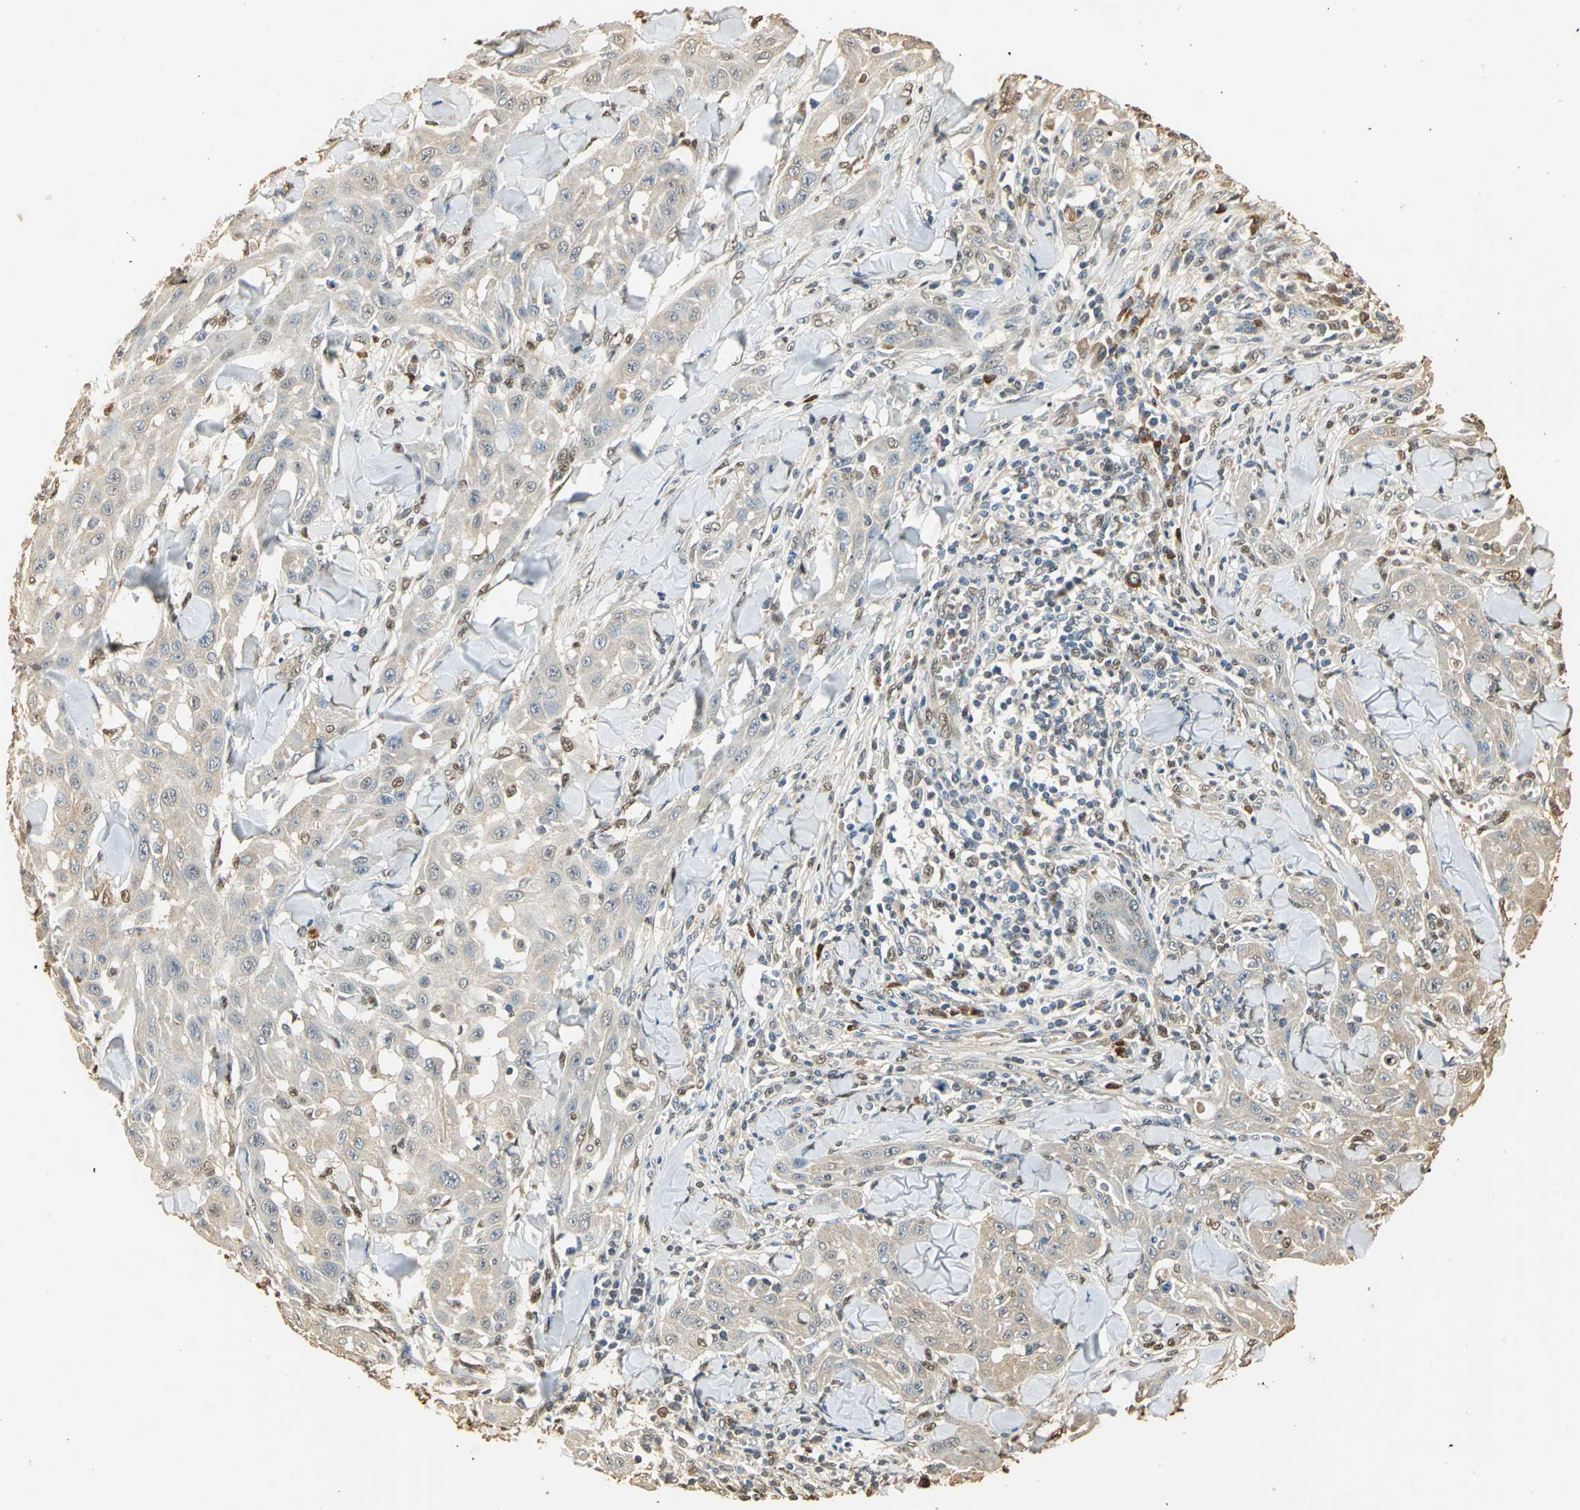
{"staining": {"intensity": "weak", "quantity": ">75%", "location": "cytoplasmic/membranous"}, "tissue": "skin cancer", "cell_type": "Tumor cells", "image_type": "cancer", "snomed": [{"axis": "morphology", "description": "Squamous cell carcinoma, NOS"}, {"axis": "topography", "description": "Skin"}], "caption": "Skin cancer stained with IHC reveals weak cytoplasmic/membranous staining in about >75% of tumor cells.", "gene": "GAPDH", "patient": {"sex": "male", "age": 24}}